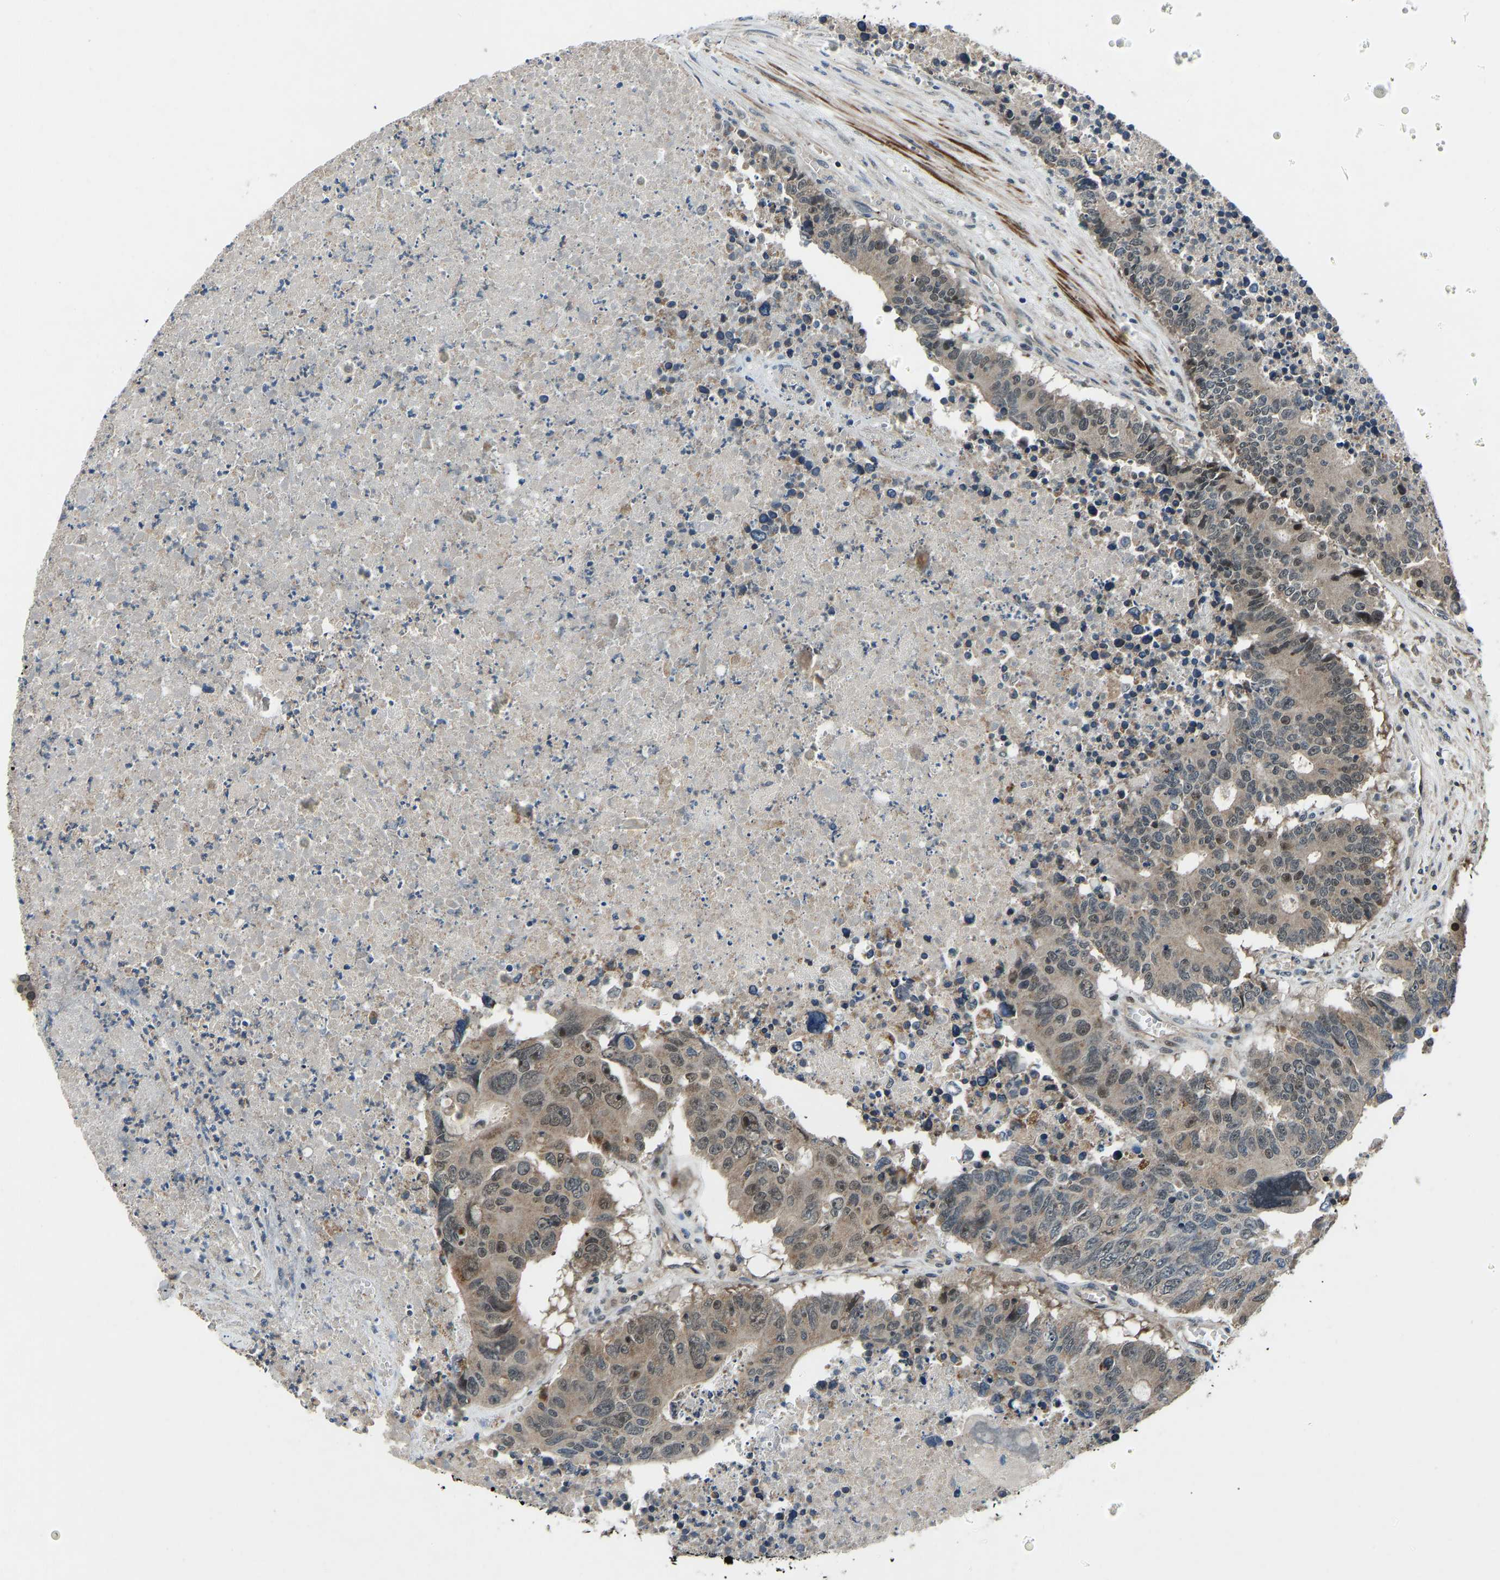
{"staining": {"intensity": "moderate", "quantity": ">75%", "location": "cytoplasmic/membranous,nuclear"}, "tissue": "colorectal cancer", "cell_type": "Tumor cells", "image_type": "cancer", "snomed": [{"axis": "morphology", "description": "Adenocarcinoma, NOS"}, {"axis": "topography", "description": "Colon"}], "caption": "The histopathology image displays a brown stain indicating the presence of a protein in the cytoplasmic/membranous and nuclear of tumor cells in adenocarcinoma (colorectal). (Stains: DAB in brown, nuclei in blue, Microscopy: brightfield microscopy at high magnification).", "gene": "RLIM", "patient": {"sex": "male", "age": 87}}